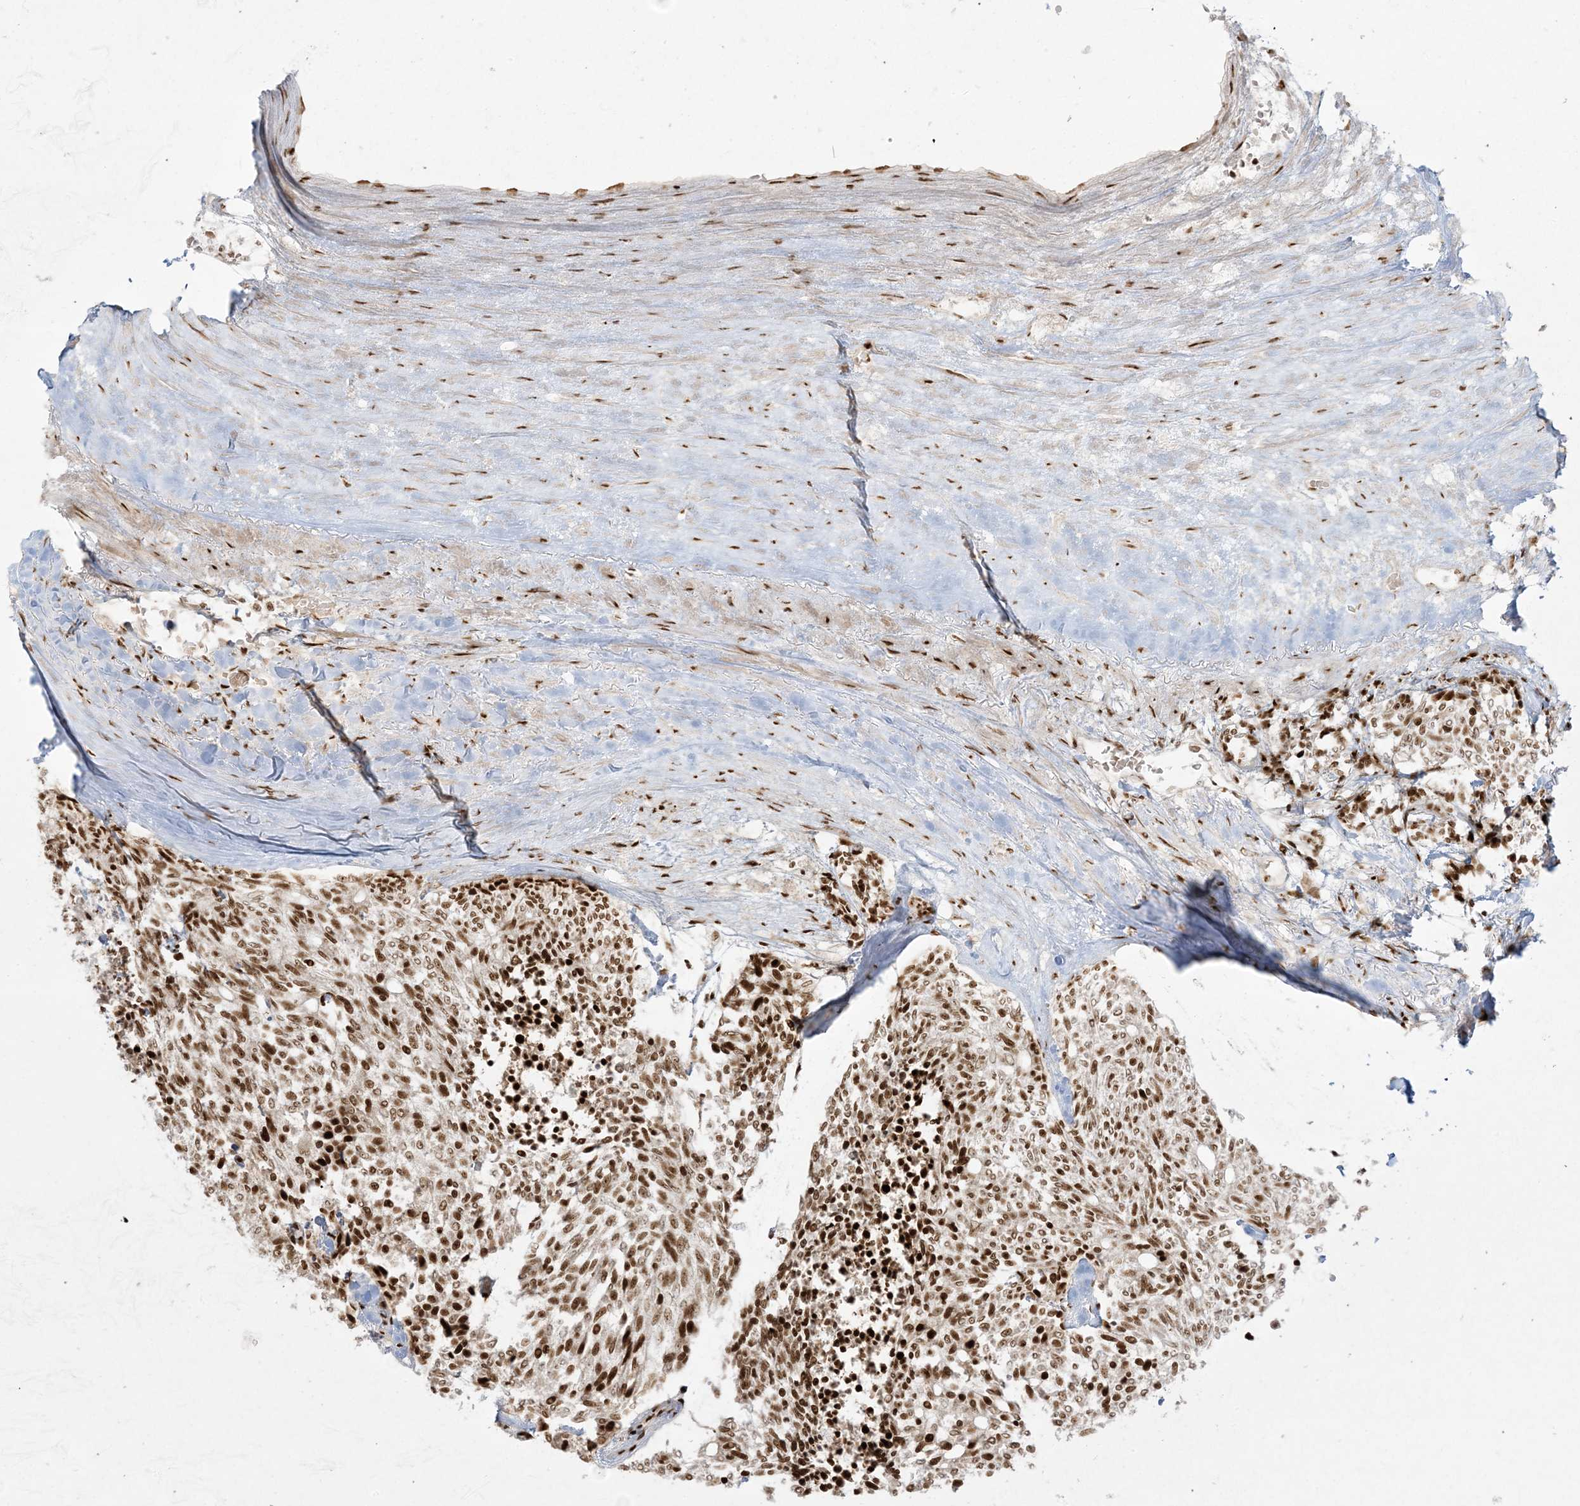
{"staining": {"intensity": "strong", "quantity": ">75%", "location": "nuclear"}, "tissue": "carcinoid", "cell_type": "Tumor cells", "image_type": "cancer", "snomed": [{"axis": "morphology", "description": "Carcinoid, malignant, NOS"}, {"axis": "topography", "description": "Pancreas"}], "caption": "DAB immunohistochemical staining of malignant carcinoid displays strong nuclear protein positivity in about >75% of tumor cells.", "gene": "RBM10", "patient": {"sex": "female", "age": 54}}